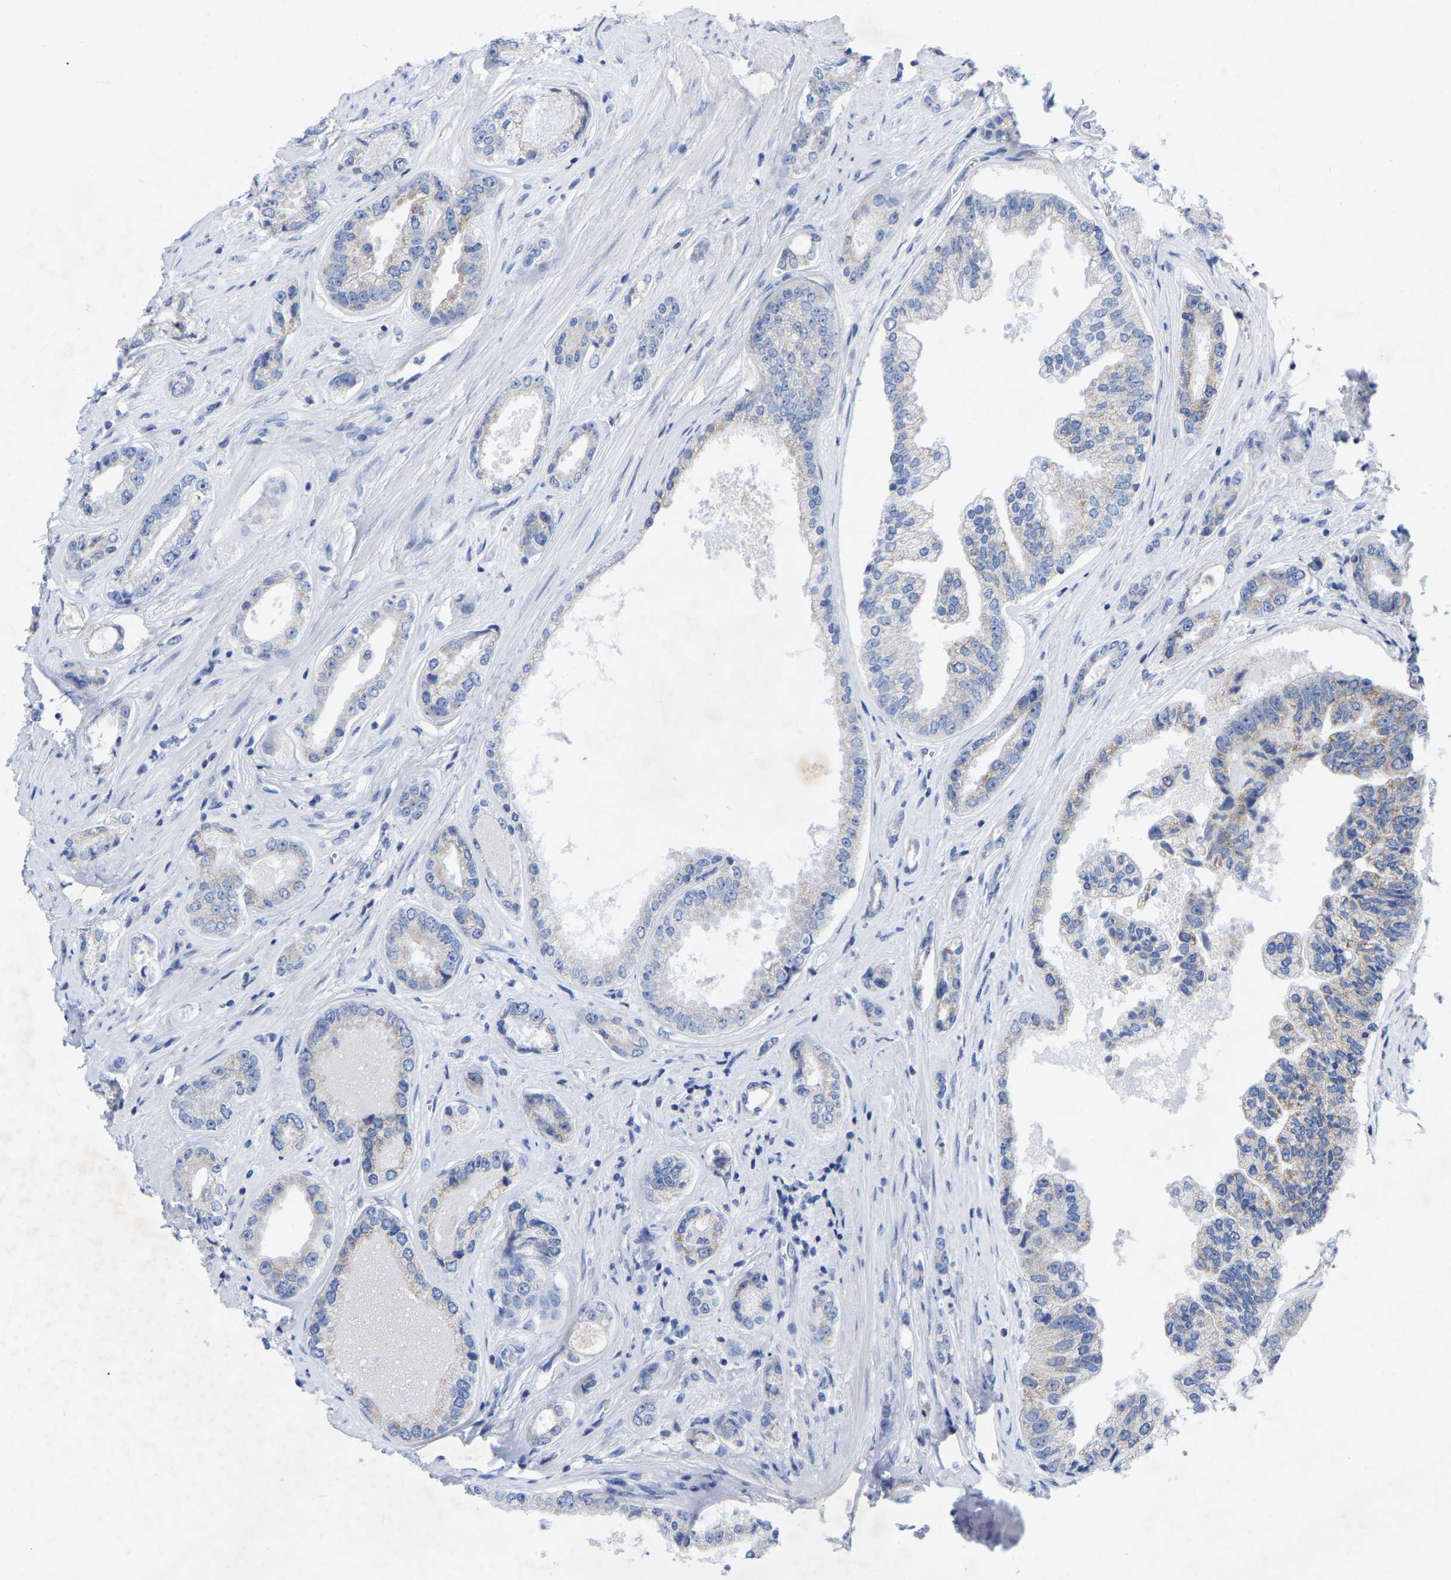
{"staining": {"intensity": "negative", "quantity": "none", "location": "none"}, "tissue": "prostate cancer", "cell_type": "Tumor cells", "image_type": "cancer", "snomed": [{"axis": "morphology", "description": "Adenocarcinoma, High grade"}, {"axis": "topography", "description": "Prostate"}], "caption": "Tumor cells show no significant protein positivity in prostate cancer (adenocarcinoma (high-grade)).", "gene": "ZNF629", "patient": {"sex": "male", "age": 61}}